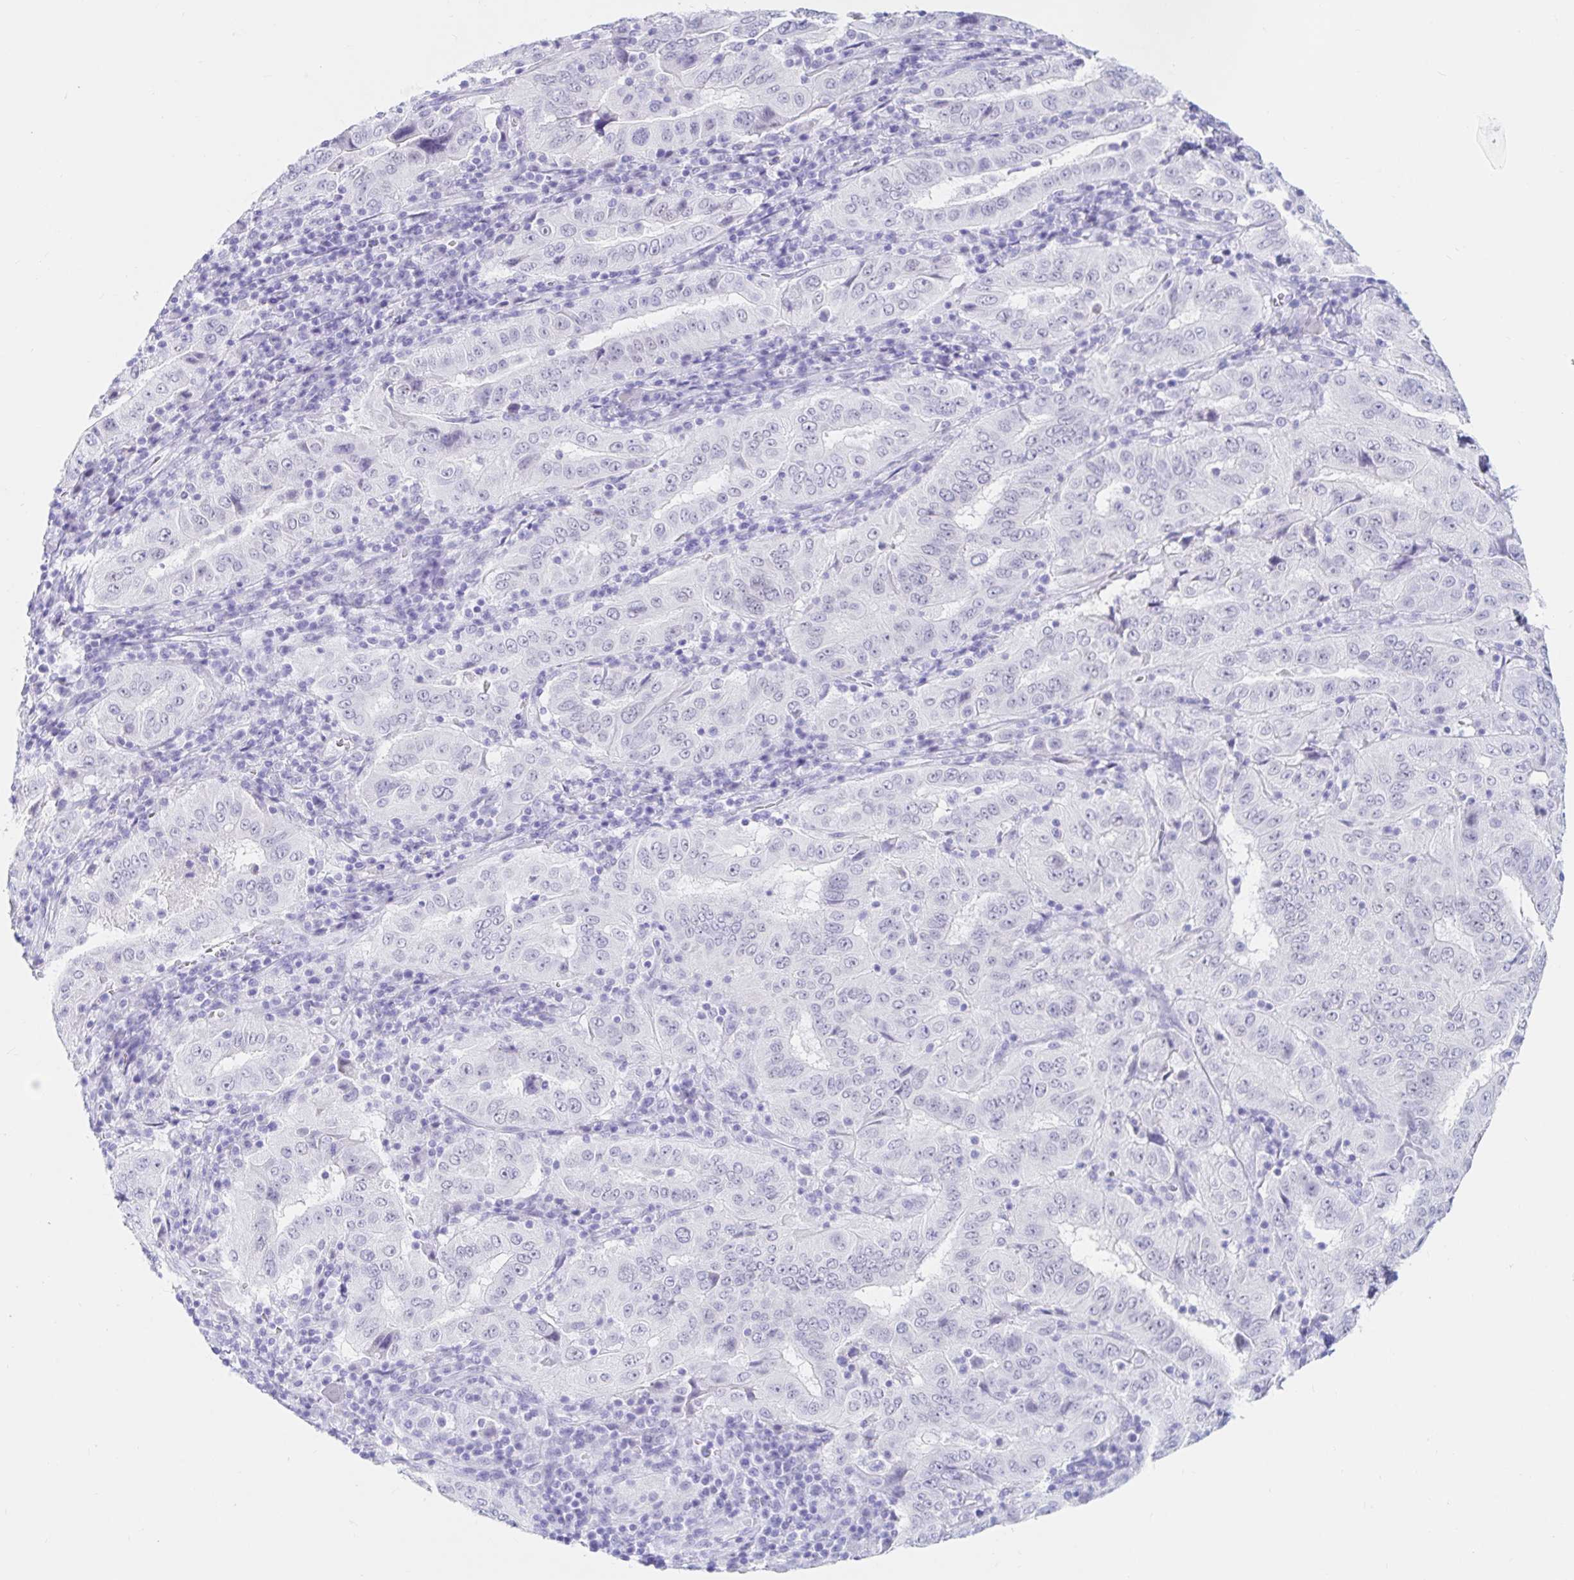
{"staining": {"intensity": "negative", "quantity": "none", "location": "none"}, "tissue": "pancreatic cancer", "cell_type": "Tumor cells", "image_type": "cancer", "snomed": [{"axis": "morphology", "description": "Adenocarcinoma, NOS"}, {"axis": "topography", "description": "Pancreas"}], "caption": "Tumor cells show no significant protein expression in pancreatic cancer (adenocarcinoma).", "gene": "OR6T1", "patient": {"sex": "male", "age": 63}}